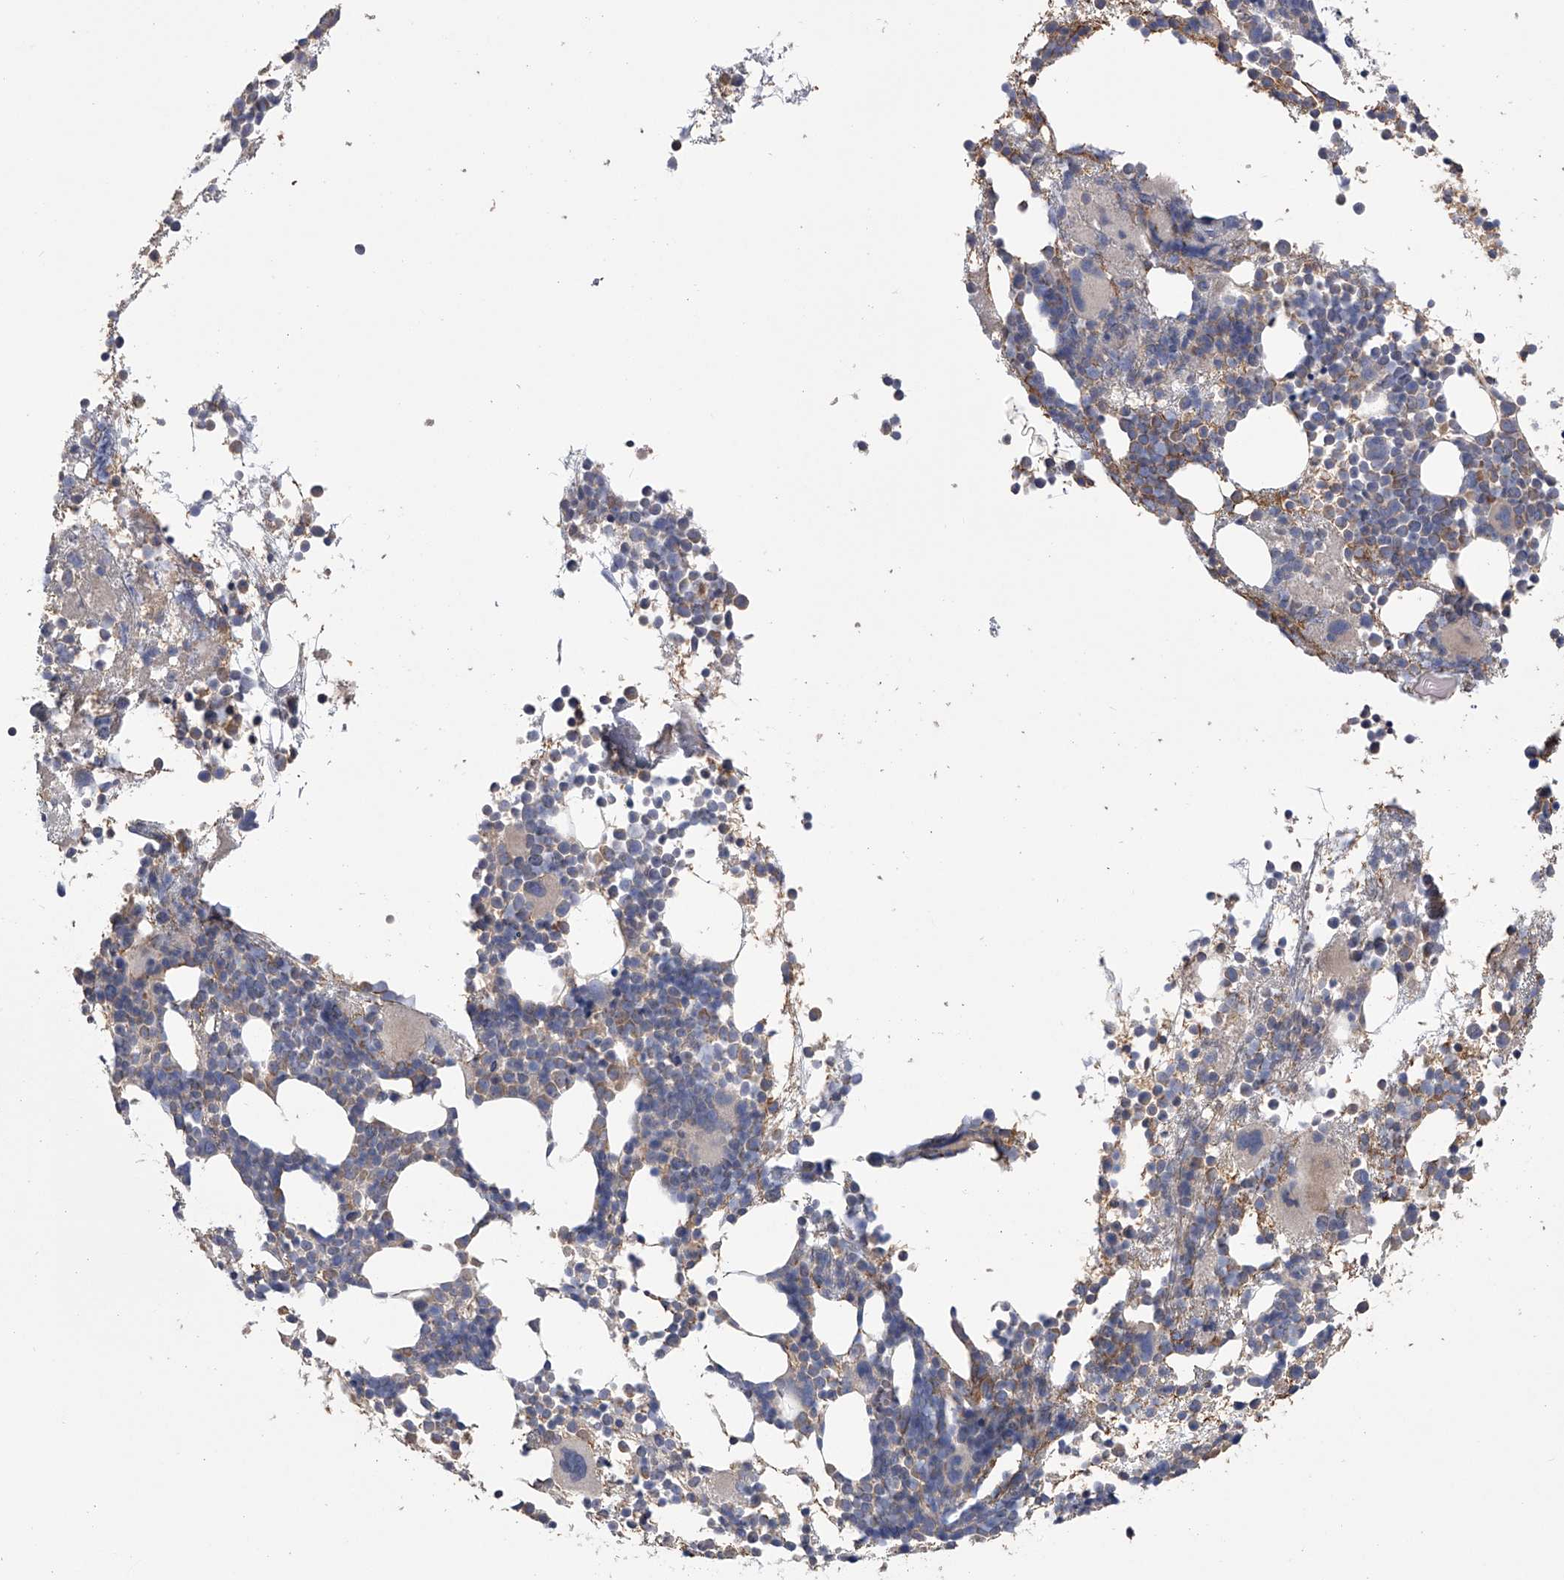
{"staining": {"intensity": "moderate", "quantity": "<25%", "location": "cytoplasmic/membranous"}, "tissue": "bone marrow", "cell_type": "Hematopoietic cells", "image_type": "normal", "snomed": [{"axis": "morphology", "description": "Normal tissue, NOS"}, {"axis": "topography", "description": "Bone marrow"}], "caption": "High-power microscopy captured an IHC micrograph of benign bone marrow, revealing moderate cytoplasmic/membranous staining in approximately <25% of hematopoietic cells. (IHC, brightfield microscopy, high magnification).", "gene": "ZNF343", "patient": {"sex": "female", "age": 57}}